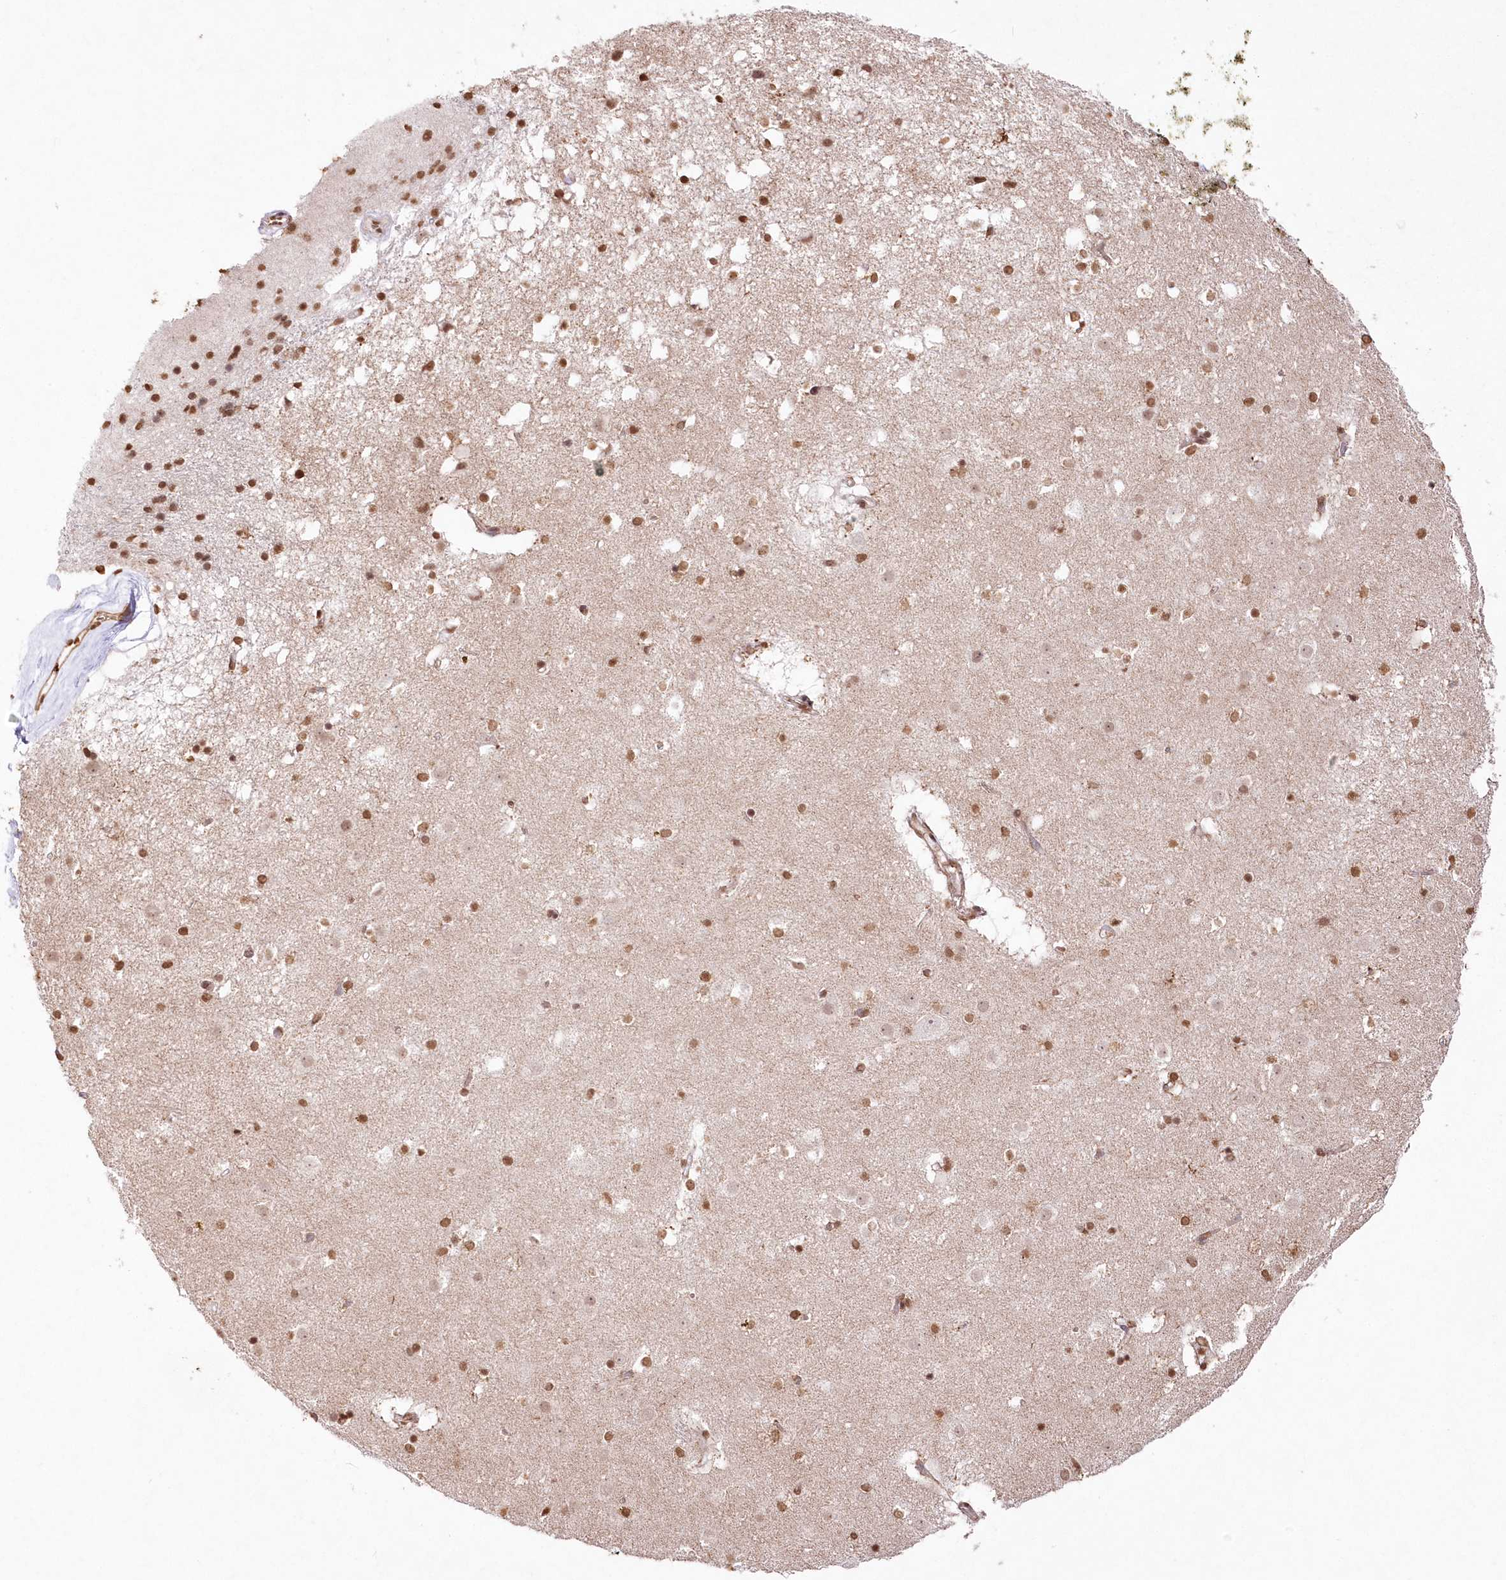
{"staining": {"intensity": "moderate", "quantity": ">75%", "location": "nuclear"}, "tissue": "caudate", "cell_type": "Glial cells", "image_type": "normal", "snomed": [{"axis": "morphology", "description": "Normal tissue, NOS"}, {"axis": "topography", "description": "Lateral ventricle wall"}], "caption": "Glial cells demonstrate moderate nuclear expression in about >75% of cells in normal caudate. The protein is shown in brown color, while the nuclei are stained blue.", "gene": "ENSG00000275740", "patient": {"sex": "male", "age": 70}}